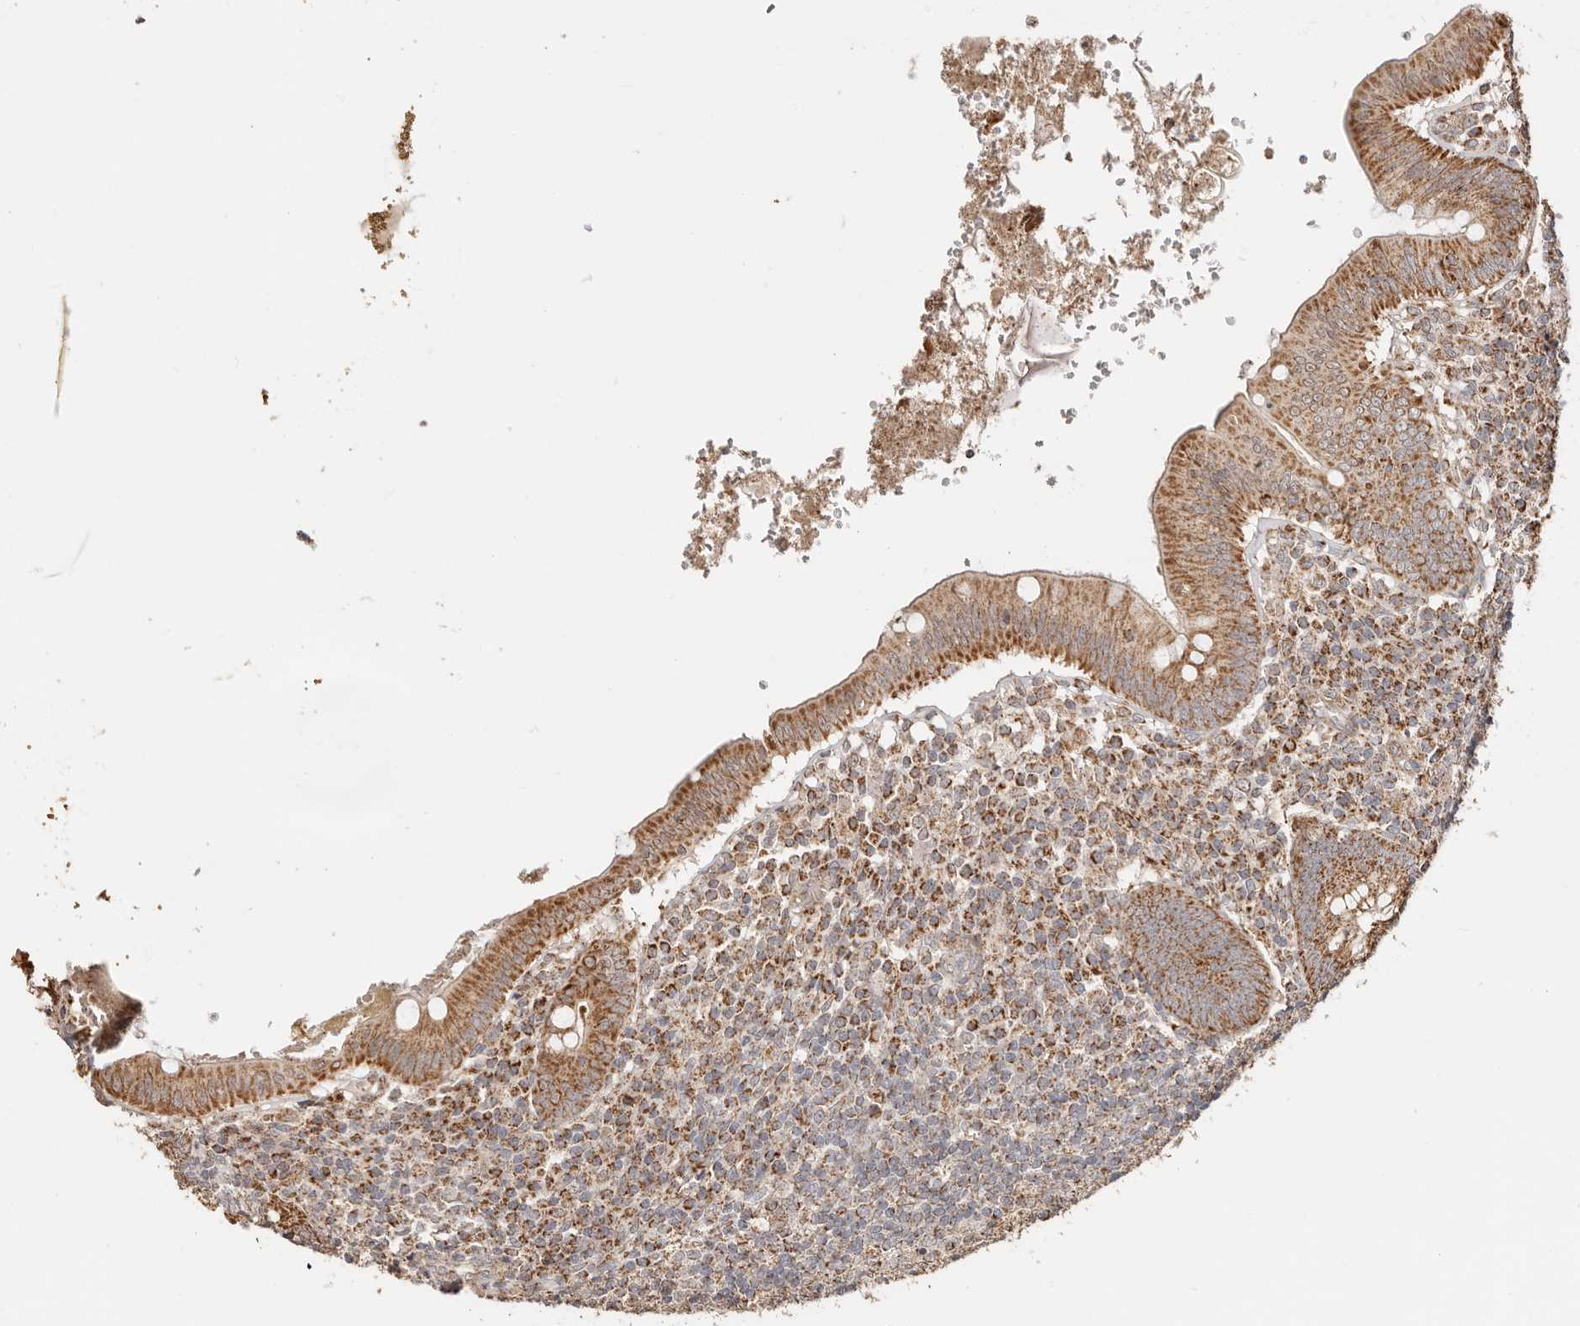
{"staining": {"intensity": "strong", "quantity": ">75%", "location": "cytoplasmic/membranous"}, "tissue": "appendix", "cell_type": "Glandular cells", "image_type": "normal", "snomed": [{"axis": "morphology", "description": "Normal tissue, NOS"}, {"axis": "topography", "description": "Appendix"}], "caption": "Protein analysis of normal appendix shows strong cytoplasmic/membranous expression in about >75% of glandular cells.", "gene": "NDUFB11", "patient": {"sex": "male", "age": 8}}